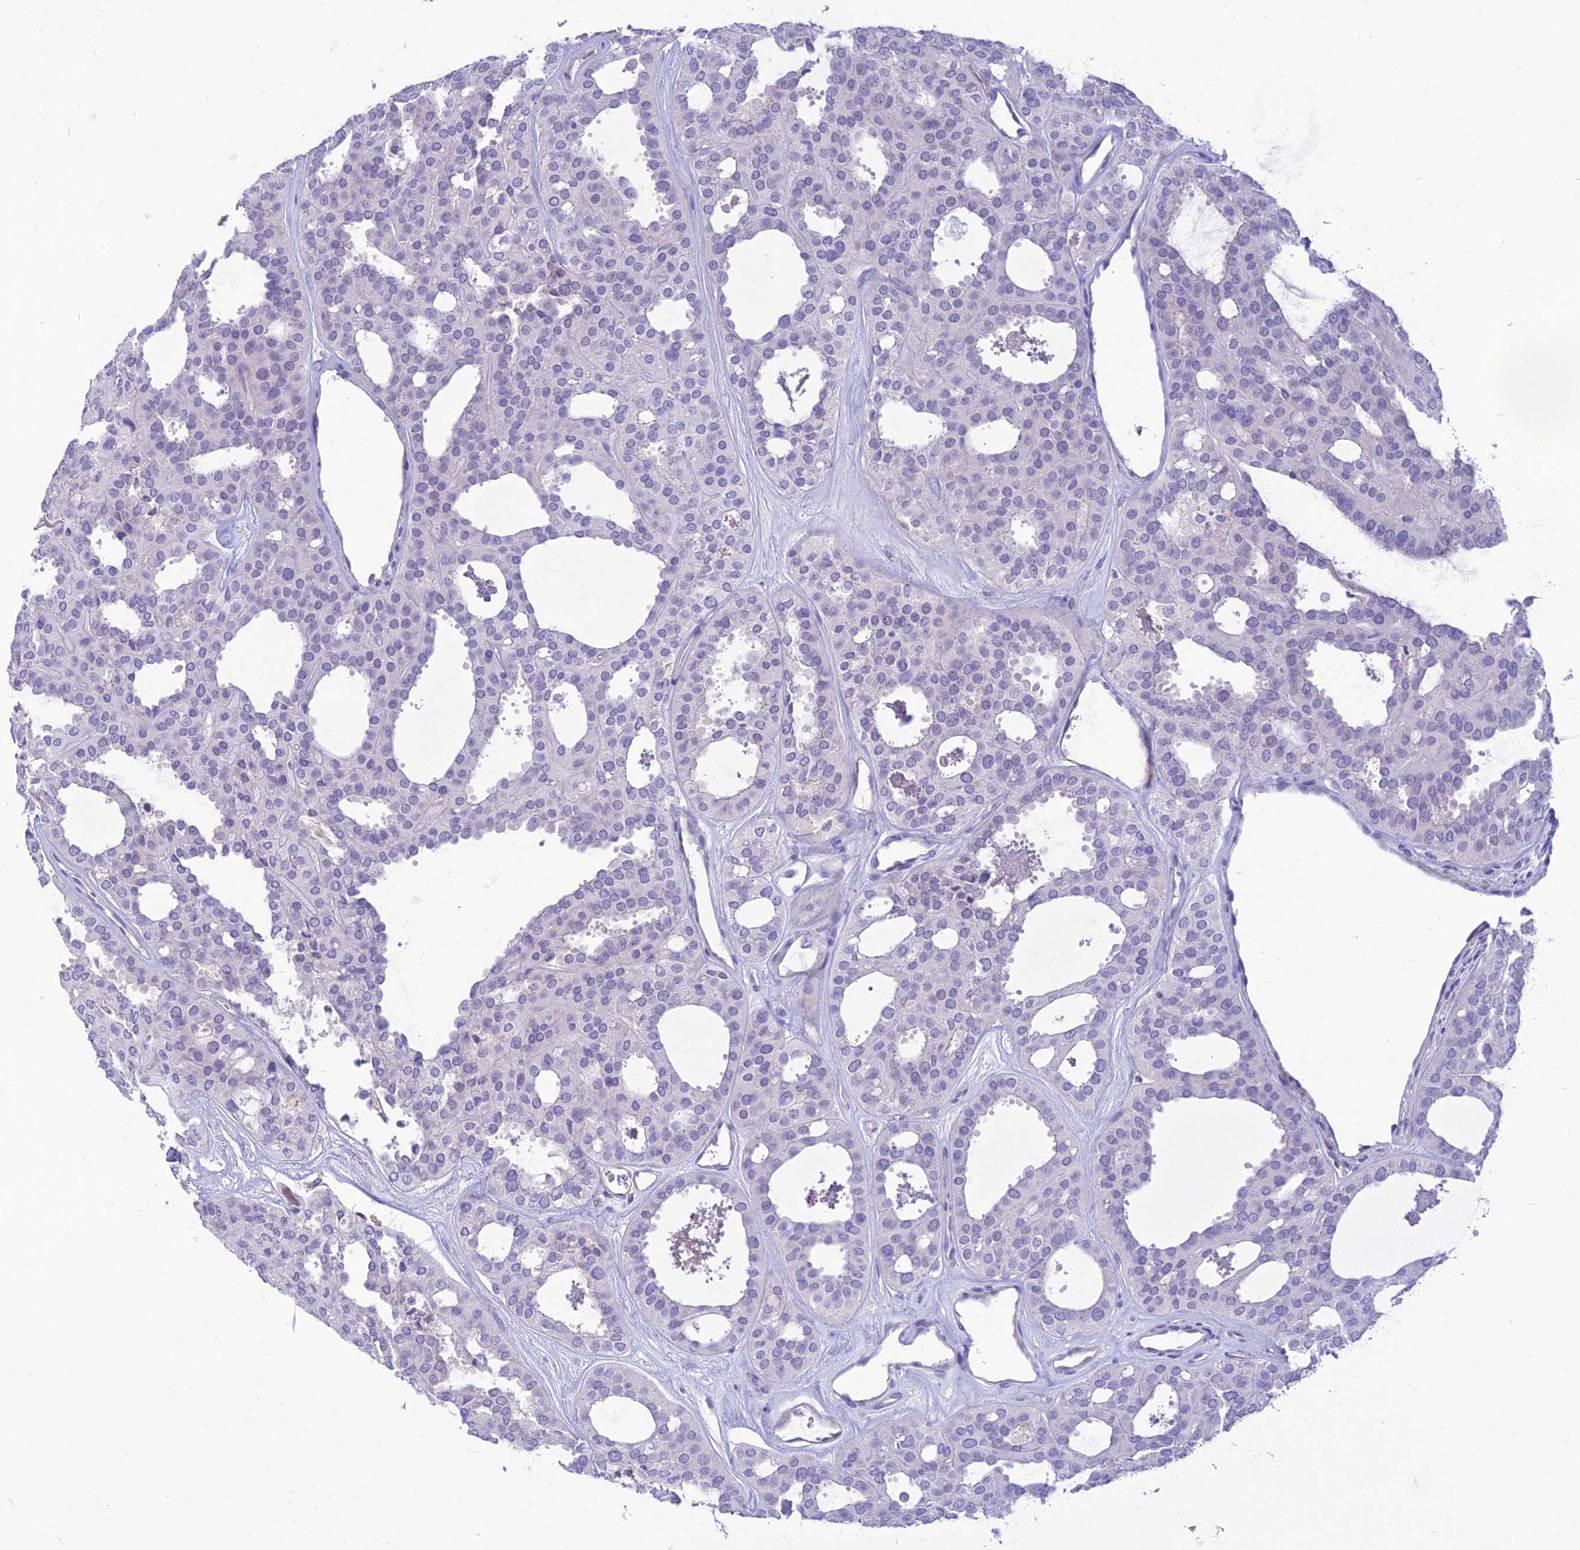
{"staining": {"intensity": "negative", "quantity": "none", "location": "none"}, "tissue": "thyroid cancer", "cell_type": "Tumor cells", "image_type": "cancer", "snomed": [{"axis": "morphology", "description": "Follicular adenoma carcinoma, NOS"}, {"axis": "topography", "description": "Thyroid gland"}], "caption": "A high-resolution histopathology image shows IHC staining of thyroid follicular adenoma carcinoma, which reveals no significant expression in tumor cells.", "gene": "TEKT3", "patient": {"sex": "male", "age": 75}}